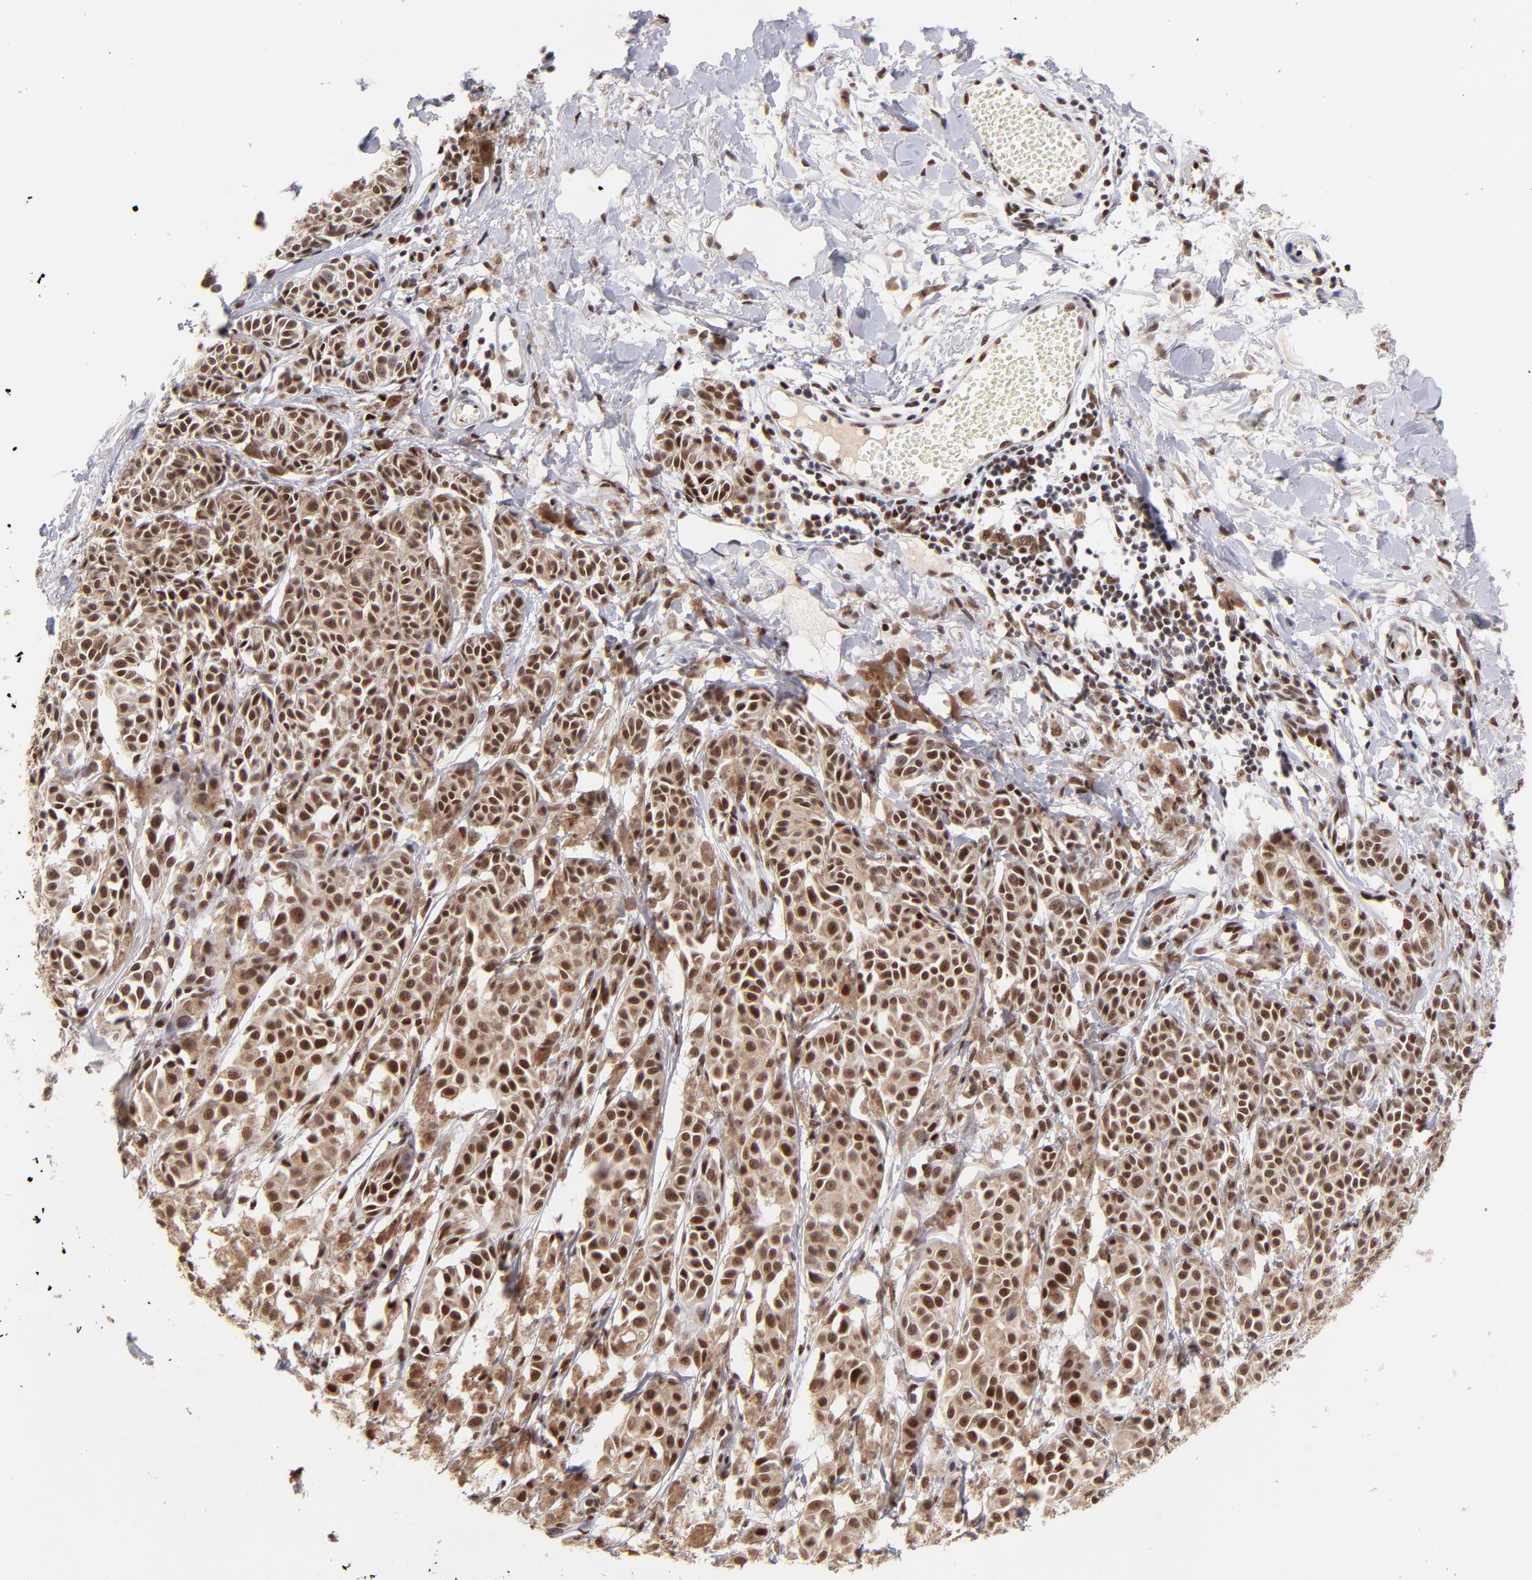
{"staining": {"intensity": "strong", "quantity": ">75%", "location": "nuclear"}, "tissue": "melanoma", "cell_type": "Tumor cells", "image_type": "cancer", "snomed": [{"axis": "morphology", "description": "Malignant melanoma, NOS"}, {"axis": "topography", "description": "Skin"}], "caption": "Strong nuclear protein expression is seen in approximately >75% of tumor cells in malignant melanoma.", "gene": "MIDEAS", "patient": {"sex": "male", "age": 76}}